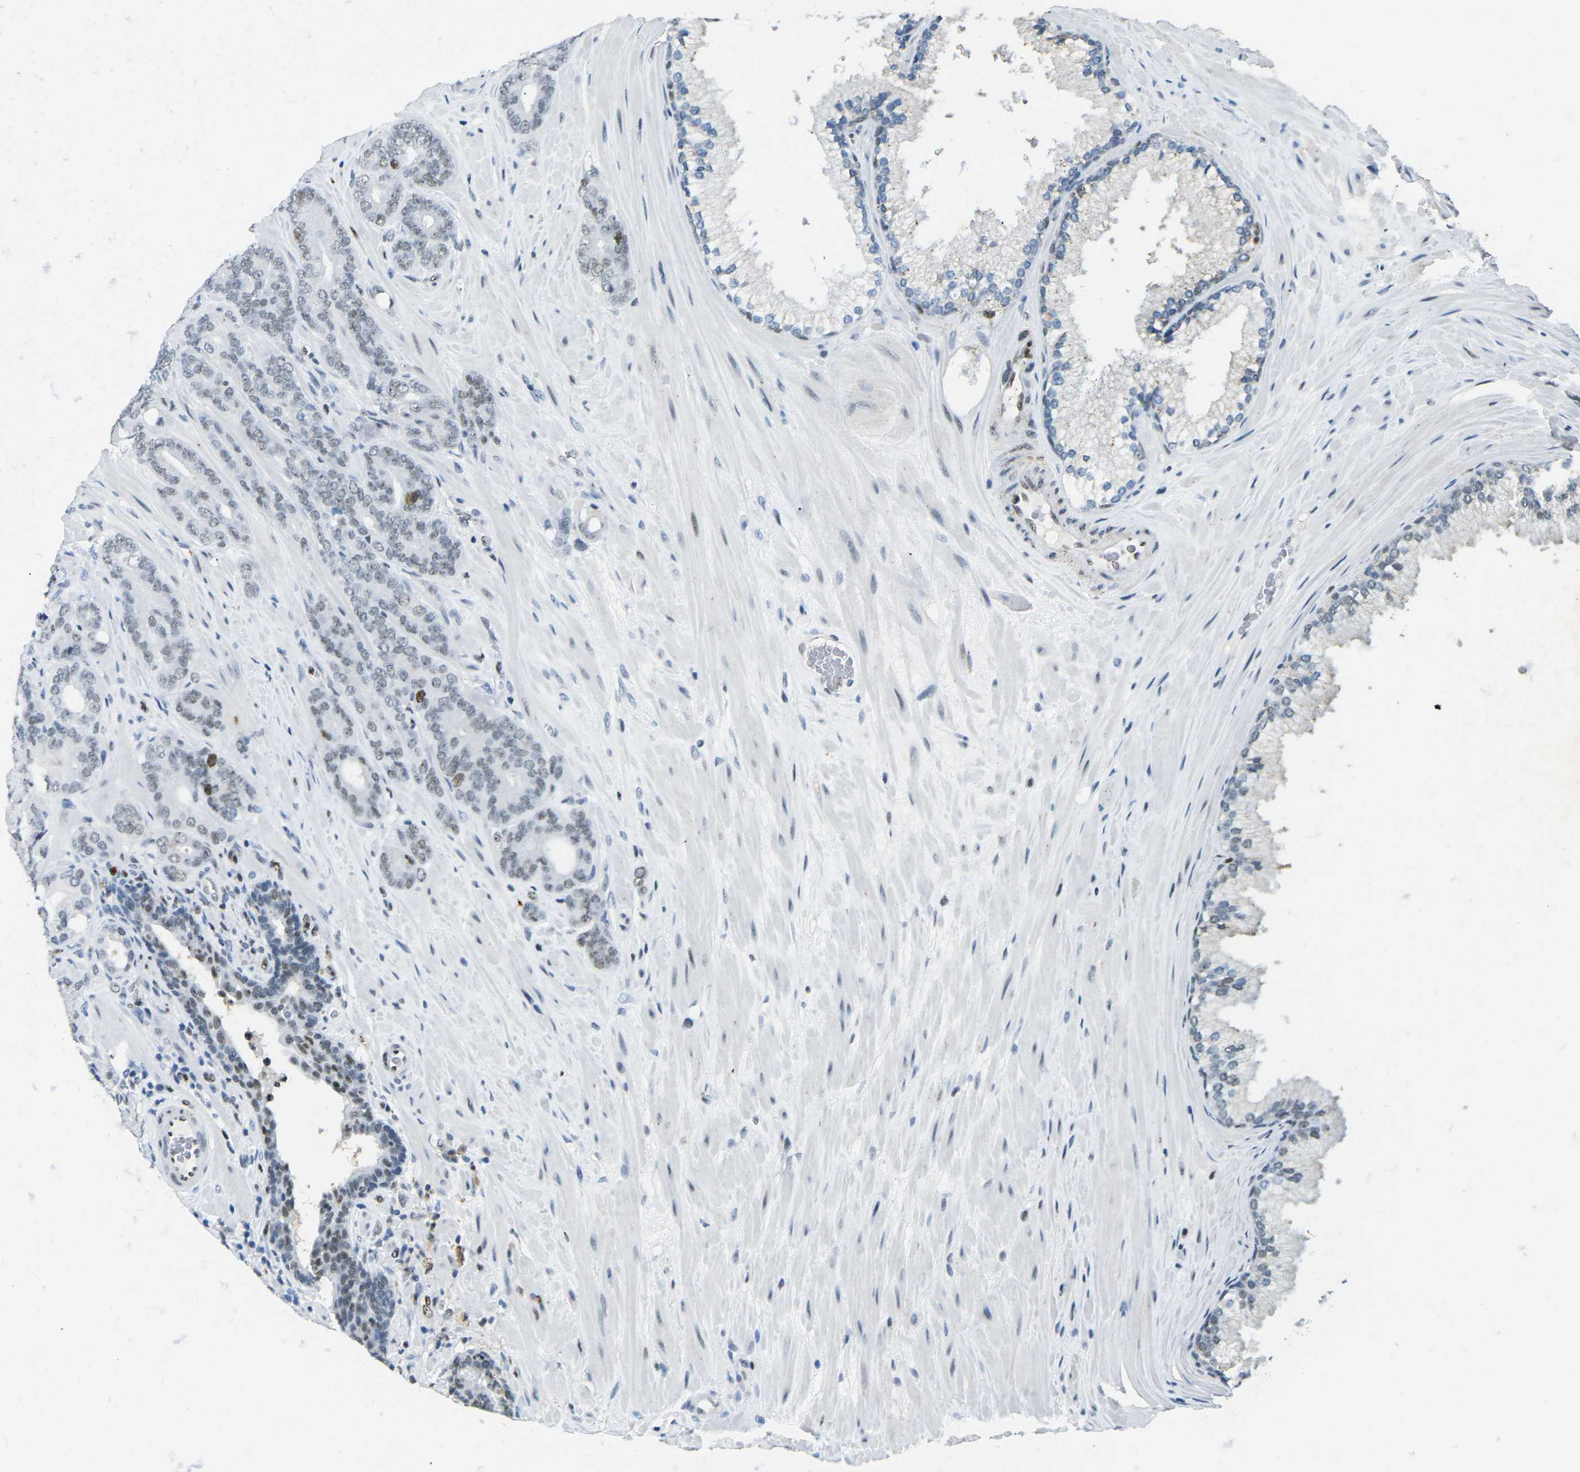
{"staining": {"intensity": "strong", "quantity": "<25%", "location": "nuclear"}, "tissue": "prostate cancer", "cell_type": "Tumor cells", "image_type": "cancer", "snomed": [{"axis": "morphology", "description": "Adenocarcinoma, Low grade"}, {"axis": "topography", "description": "Prostate"}], "caption": "Immunohistochemical staining of prostate adenocarcinoma (low-grade) demonstrates medium levels of strong nuclear protein positivity in about <25% of tumor cells.", "gene": "RB1", "patient": {"sex": "male", "age": 63}}